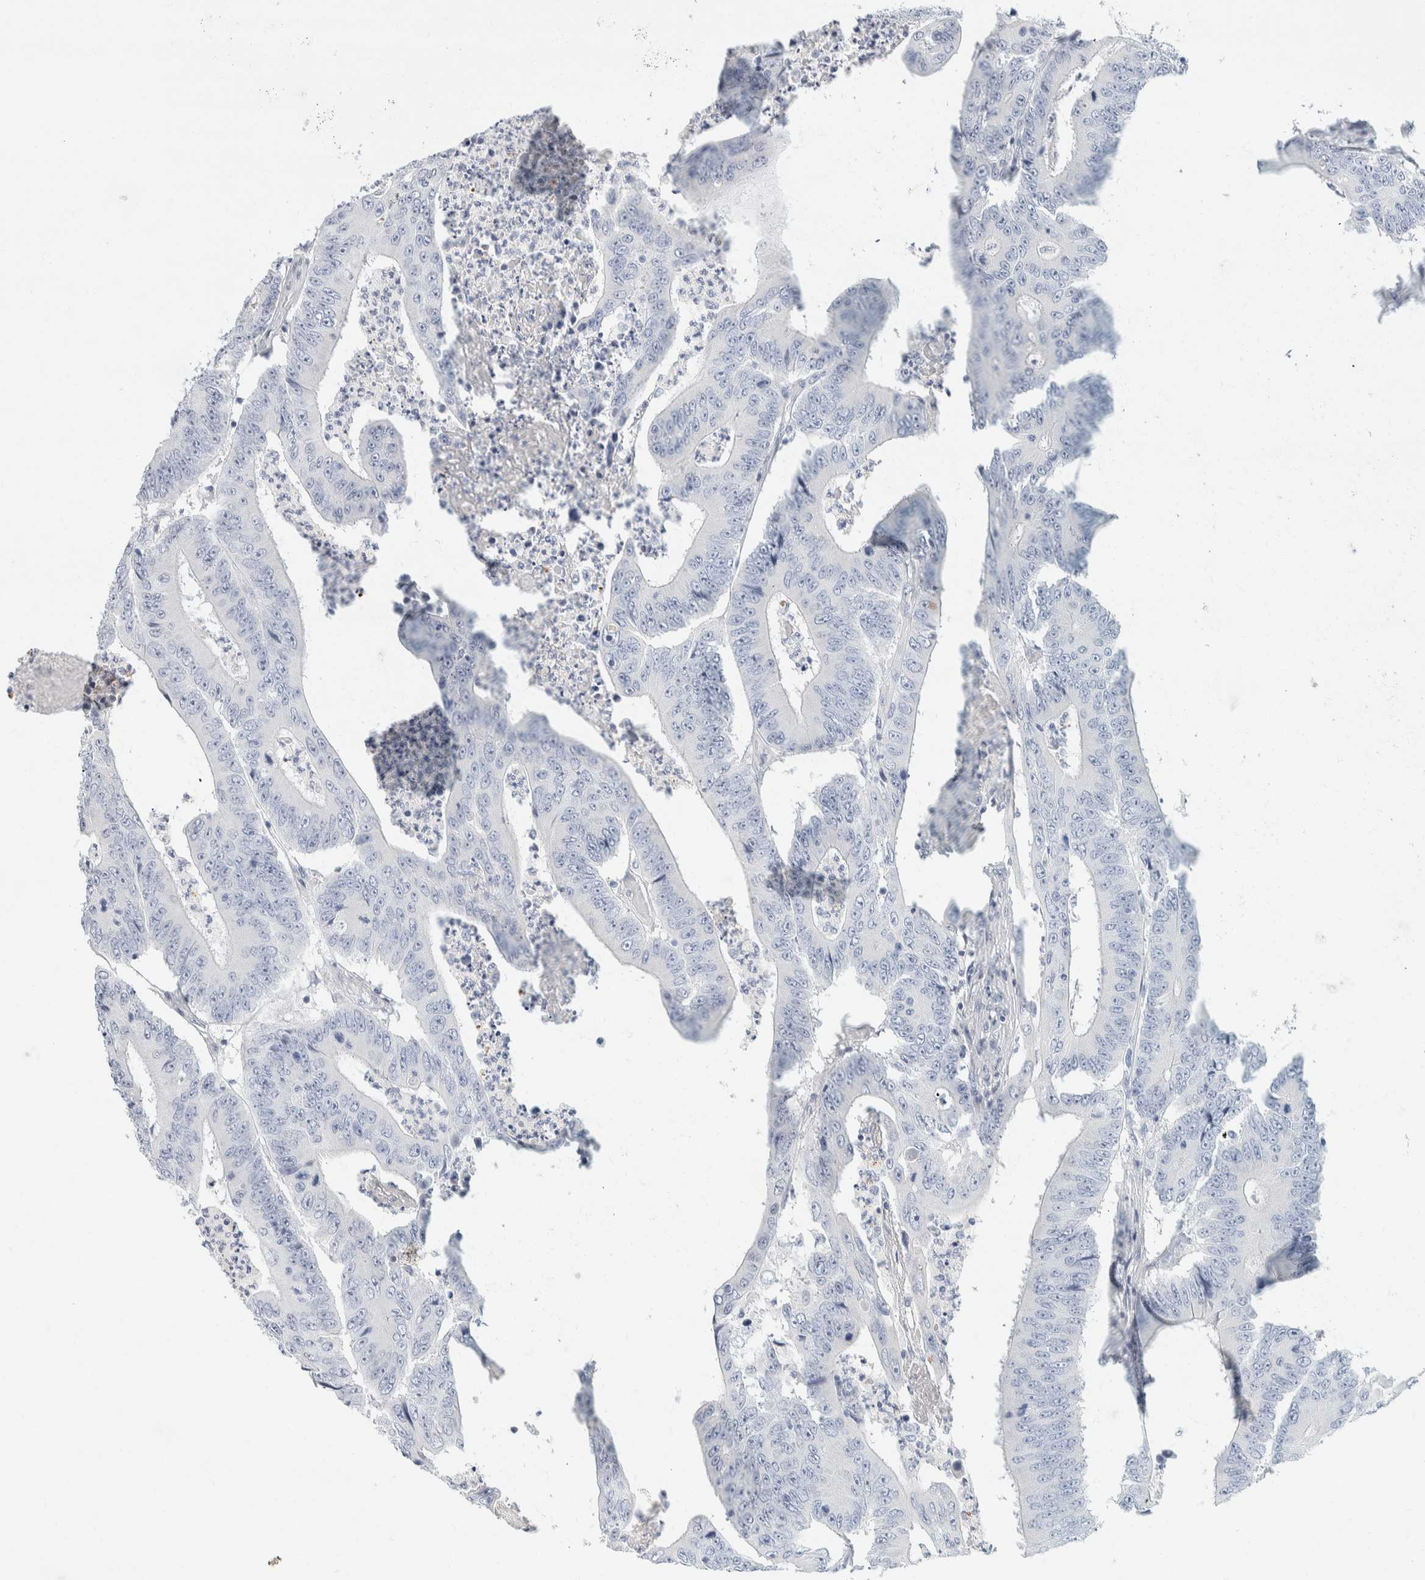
{"staining": {"intensity": "negative", "quantity": "none", "location": "none"}, "tissue": "colorectal cancer", "cell_type": "Tumor cells", "image_type": "cancer", "snomed": [{"axis": "morphology", "description": "Adenocarcinoma, NOS"}, {"axis": "topography", "description": "Colon"}], "caption": "IHC of colorectal cancer (adenocarcinoma) displays no staining in tumor cells.", "gene": "ALOX12B", "patient": {"sex": "male", "age": 83}}